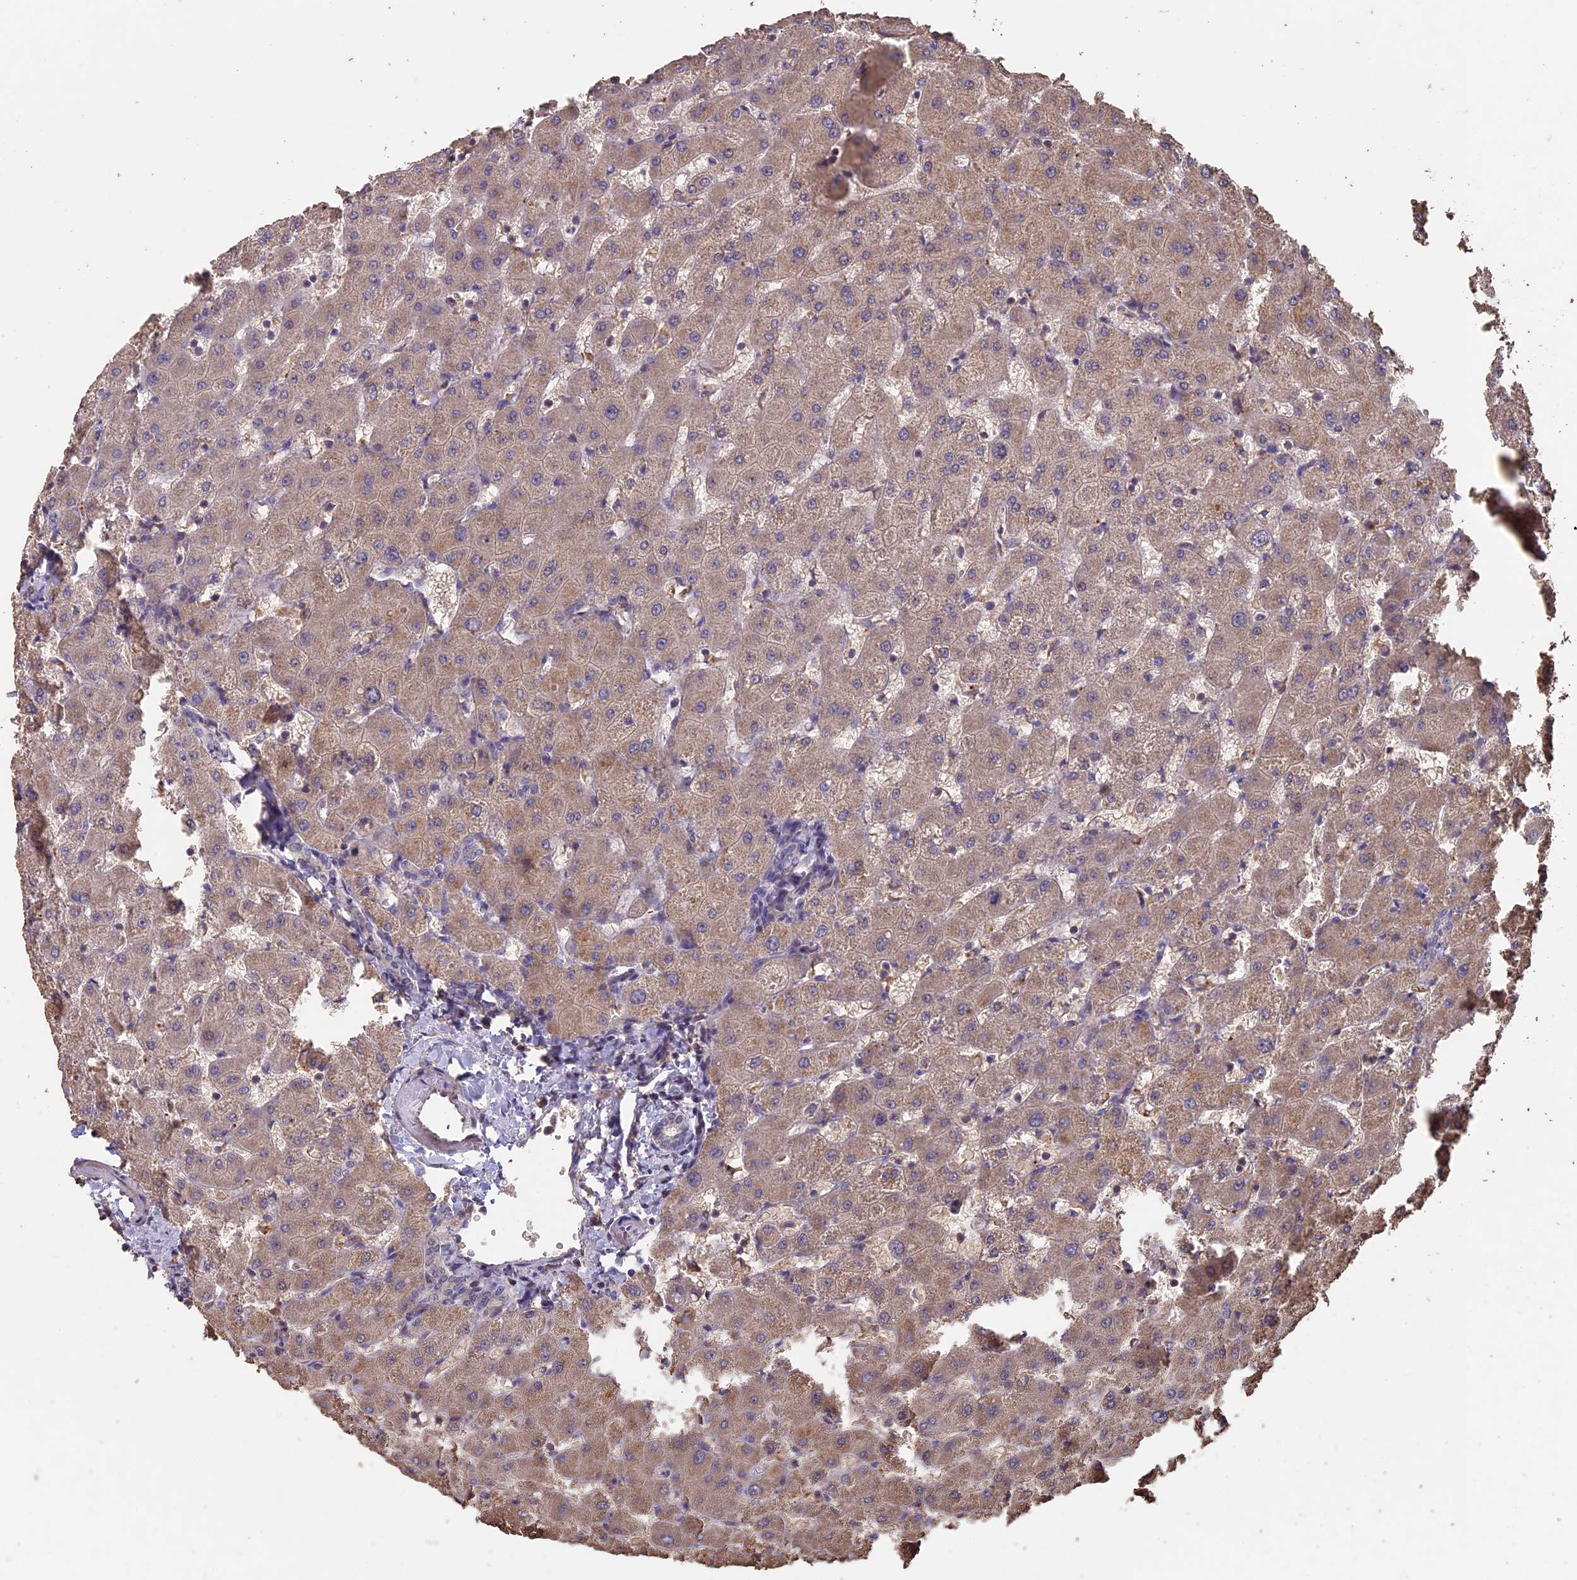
{"staining": {"intensity": "weak", "quantity": "25%-75%", "location": "cytoplasmic/membranous"}, "tissue": "liver", "cell_type": "Cholangiocytes", "image_type": "normal", "snomed": [{"axis": "morphology", "description": "Normal tissue, NOS"}, {"axis": "topography", "description": "Liver"}], "caption": "Cholangiocytes reveal low levels of weak cytoplasmic/membranous staining in about 25%-75% of cells in unremarkable human liver. The staining is performed using DAB brown chromogen to label protein expression. The nuclei are counter-stained blue using hematoxylin.", "gene": "HUNK", "patient": {"sex": "female", "age": 63}}